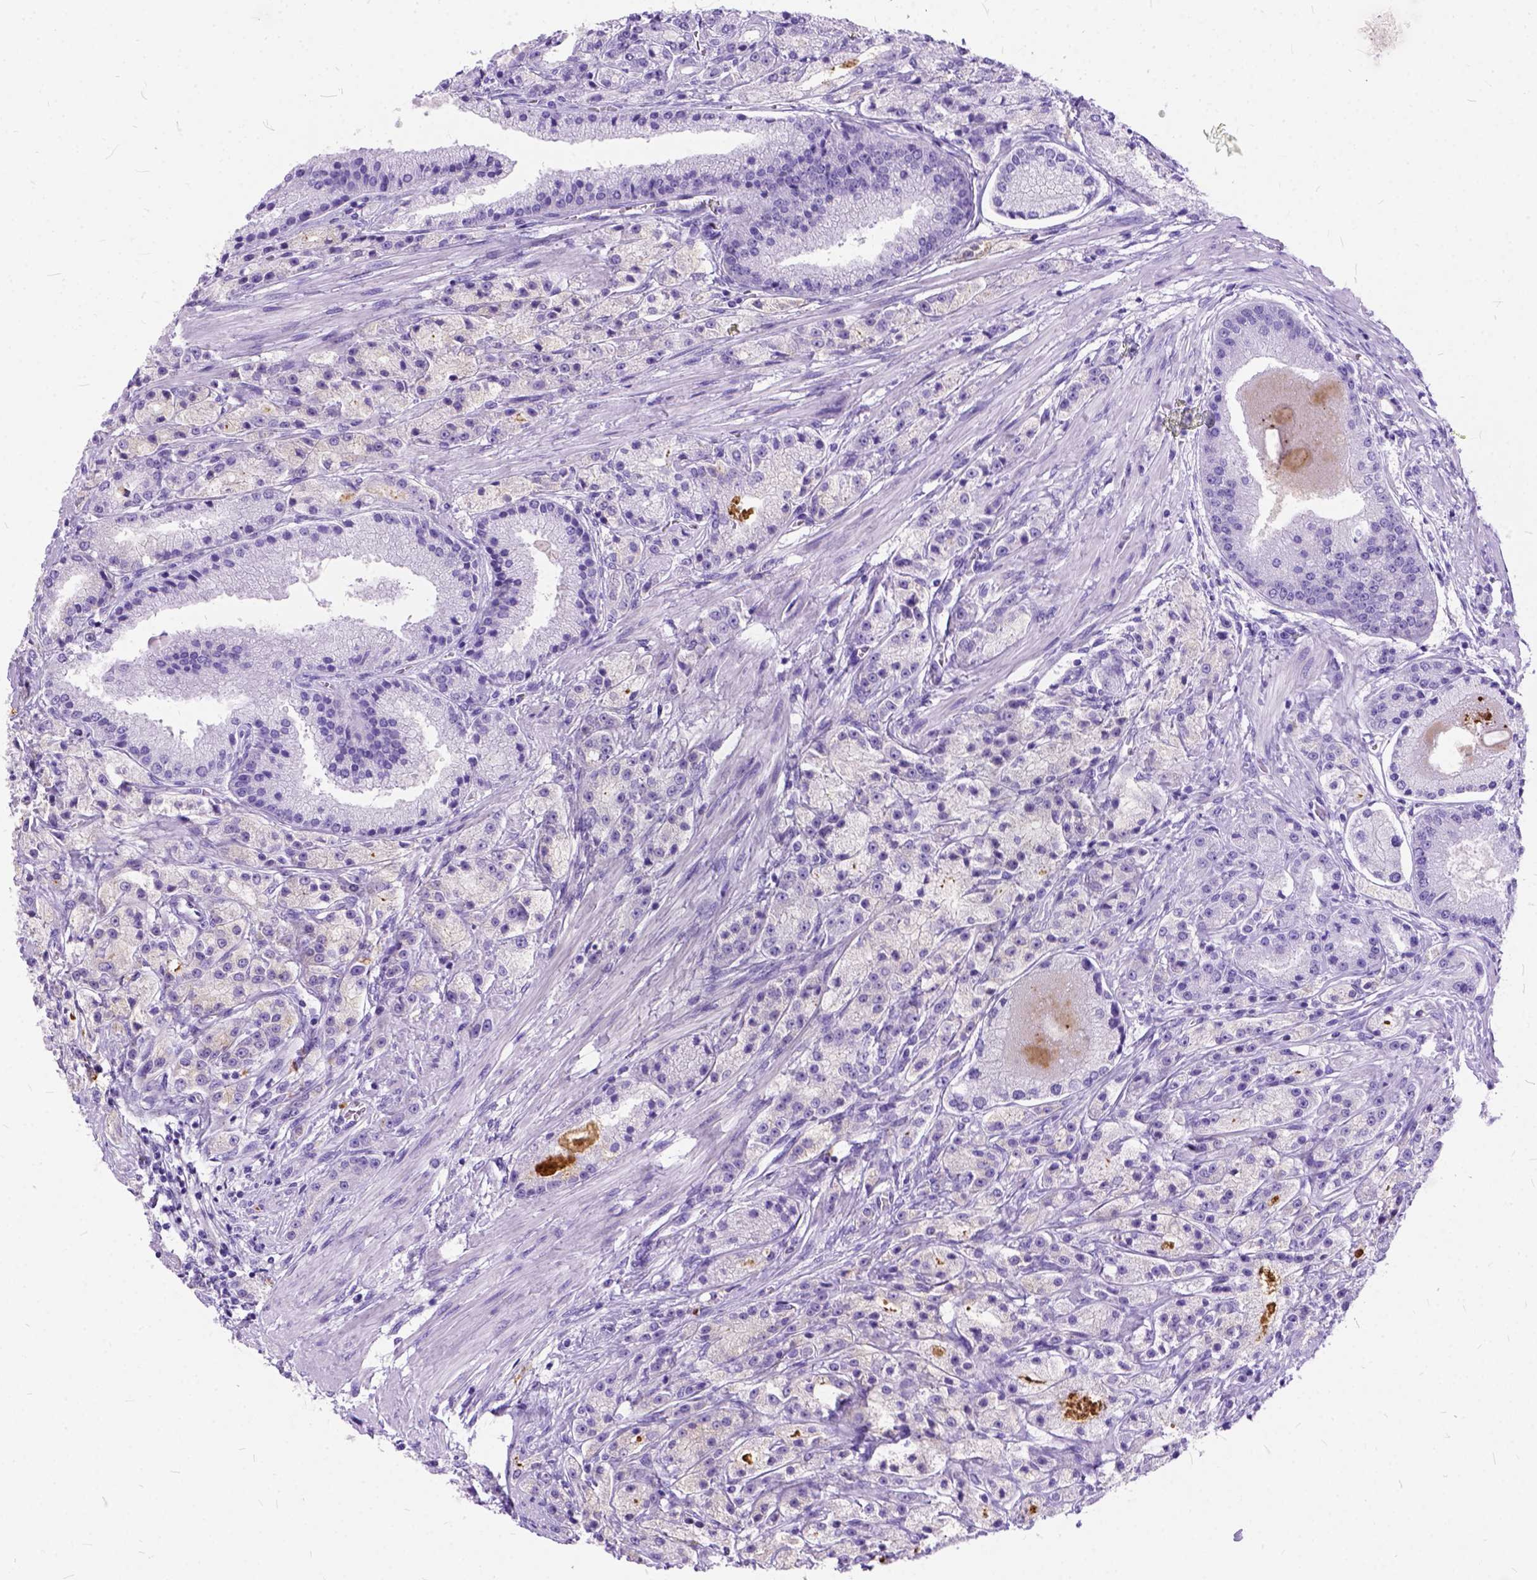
{"staining": {"intensity": "negative", "quantity": "none", "location": "none"}, "tissue": "prostate cancer", "cell_type": "Tumor cells", "image_type": "cancer", "snomed": [{"axis": "morphology", "description": "Adenocarcinoma, High grade"}, {"axis": "topography", "description": "Prostate"}], "caption": "Prostate cancer was stained to show a protein in brown. There is no significant positivity in tumor cells.", "gene": "C1QTNF3", "patient": {"sex": "male", "age": 67}}